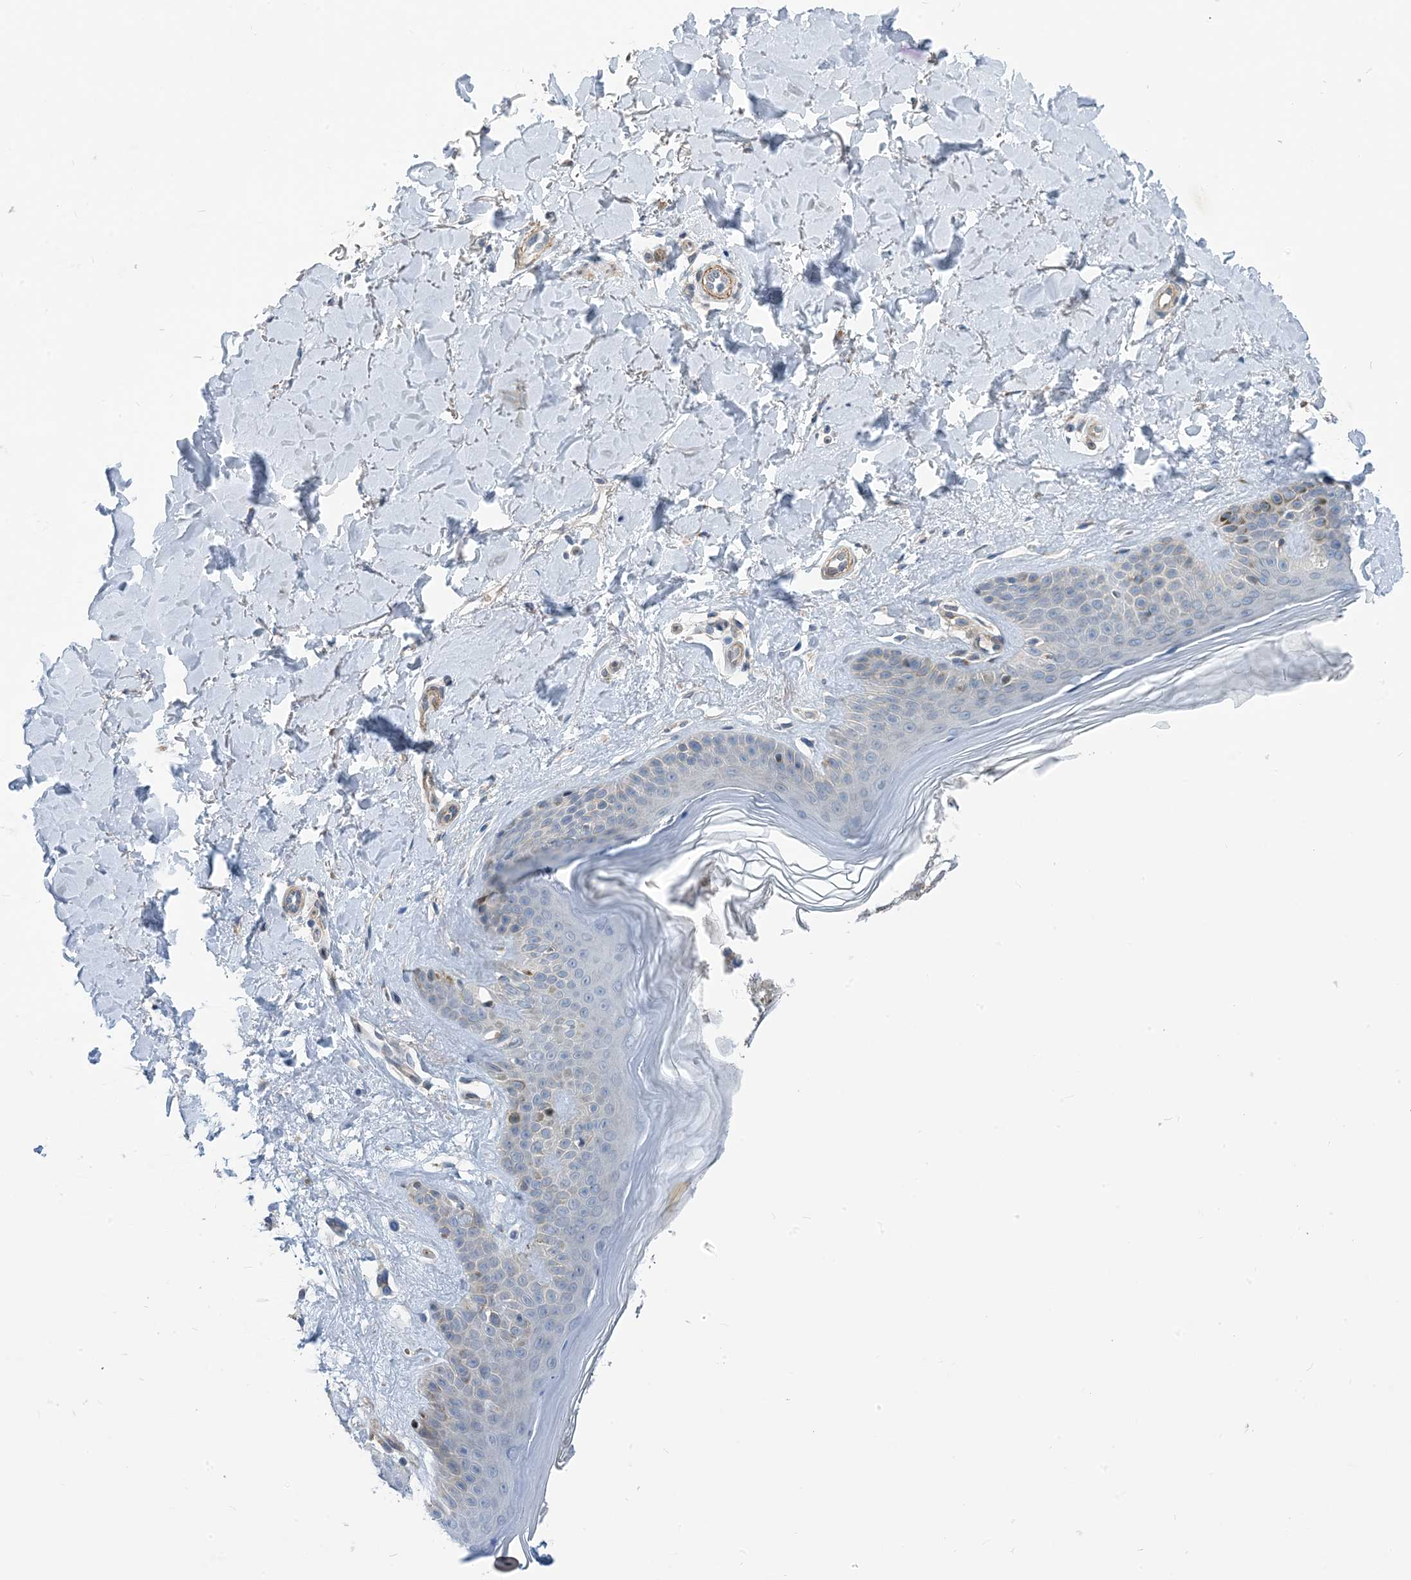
{"staining": {"intensity": "negative", "quantity": "none", "location": "none"}, "tissue": "skin", "cell_type": "Fibroblasts", "image_type": "normal", "snomed": [{"axis": "morphology", "description": "Normal tissue, NOS"}, {"axis": "topography", "description": "Skin"}], "caption": "High magnification brightfield microscopy of benign skin stained with DAB (3,3'-diaminobenzidine) (brown) and counterstained with hematoxylin (blue): fibroblasts show no significant positivity. Brightfield microscopy of IHC stained with DAB (brown) and hematoxylin (blue), captured at high magnification.", "gene": "PLEKHA3", "patient": {"sex": "female", "age": 64}}